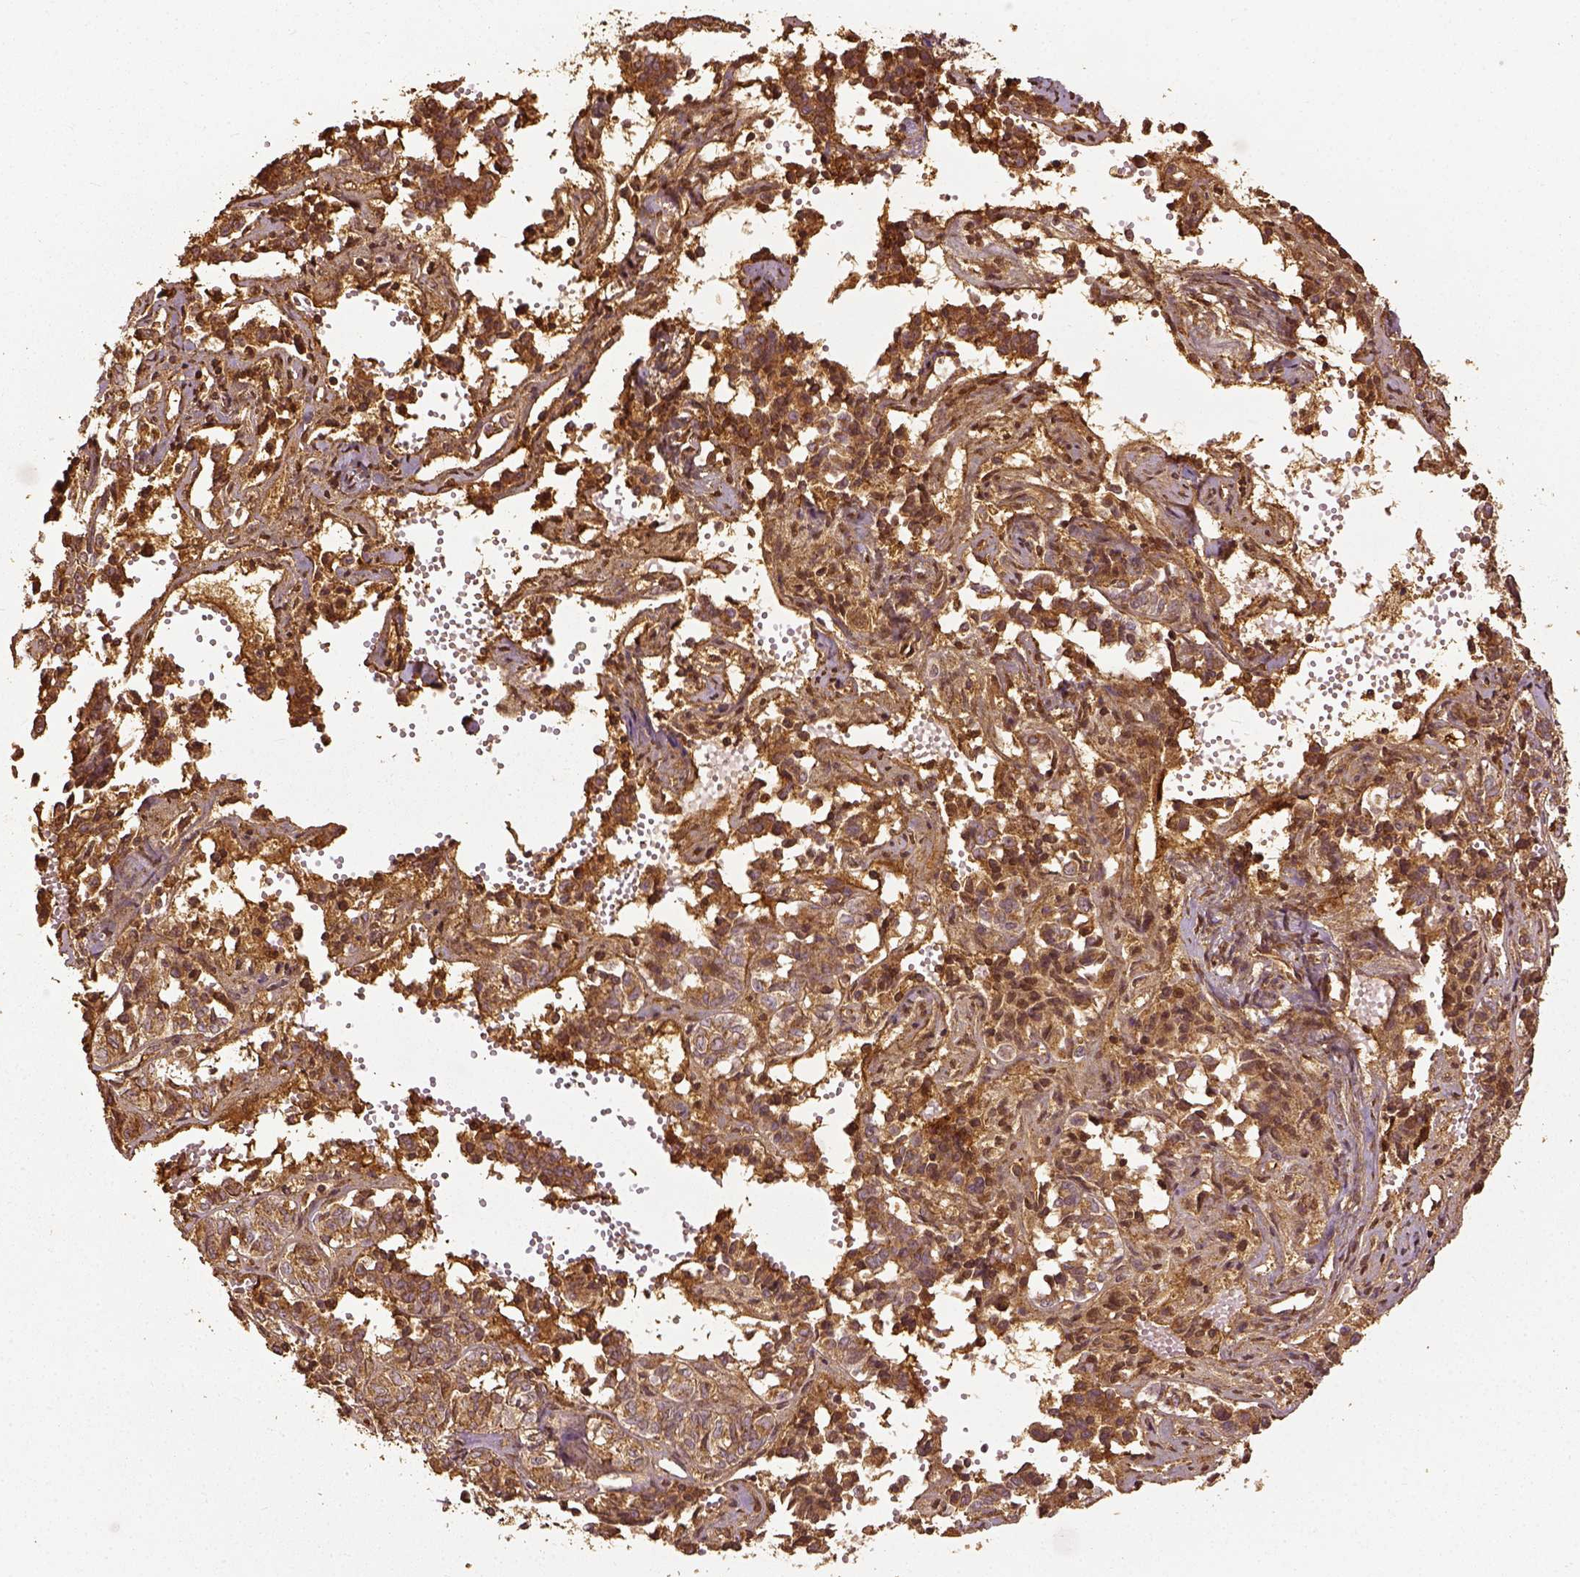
{"staining": {"intensity": "moderate", "quantity": ">75%", "location": "cytoplasmic/membranous"}, "tissue": "ovarian cancer", "cell_type": "Tumor cells", "image_type": "cancer", "snomed": [{"axis": "morphology", "description": "Carcinoma, endometroid"}, {"axis": "topography", "description": "Ovary"}], "caption": "Ovarian endometroid carcinoma stained with IHC demonstrates moderate cytoplasmic/membranous expression in about >75% of tumor cells.", "gene": "VEGFA", "patient": {"sex": "female", "age": 80}}